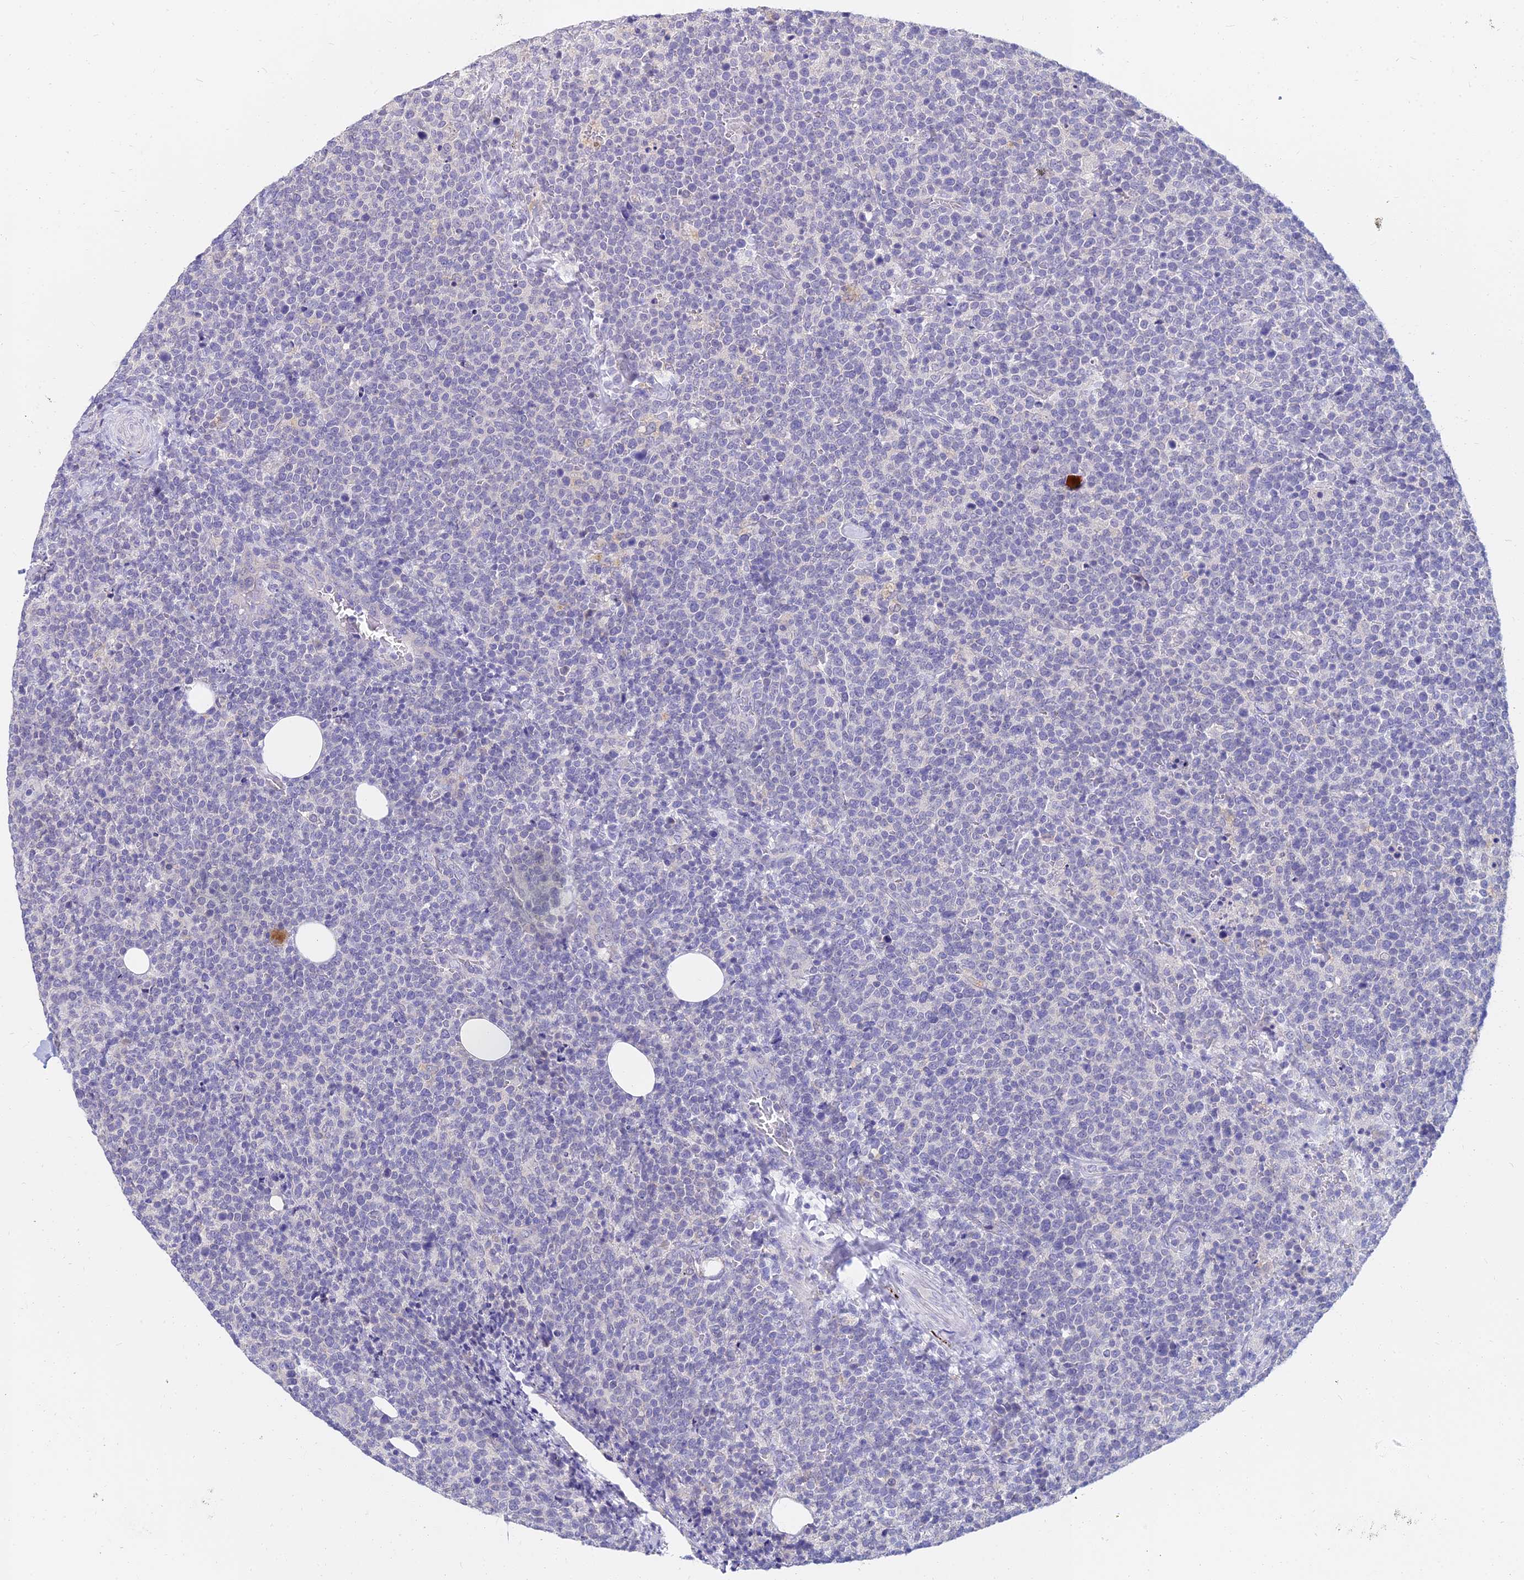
{"staining": {"intensity": "negative", "quantity": "none", "location": "none"}, "tissue": "lymphoma", "cell_type": "Tumor cells", "image_type": "cancer", "snomed": [{"axis": "morphology", "description": "Malignant lymphoma, non-Hodgkin's type, High grade"}, {"axis": "topography", "description": "Lymph node"}], "caption": "Tumor cells are negative for protein expression in human lymphoma.", "gene": "NPY", "patient": {"sex": "male", "age": 61}}